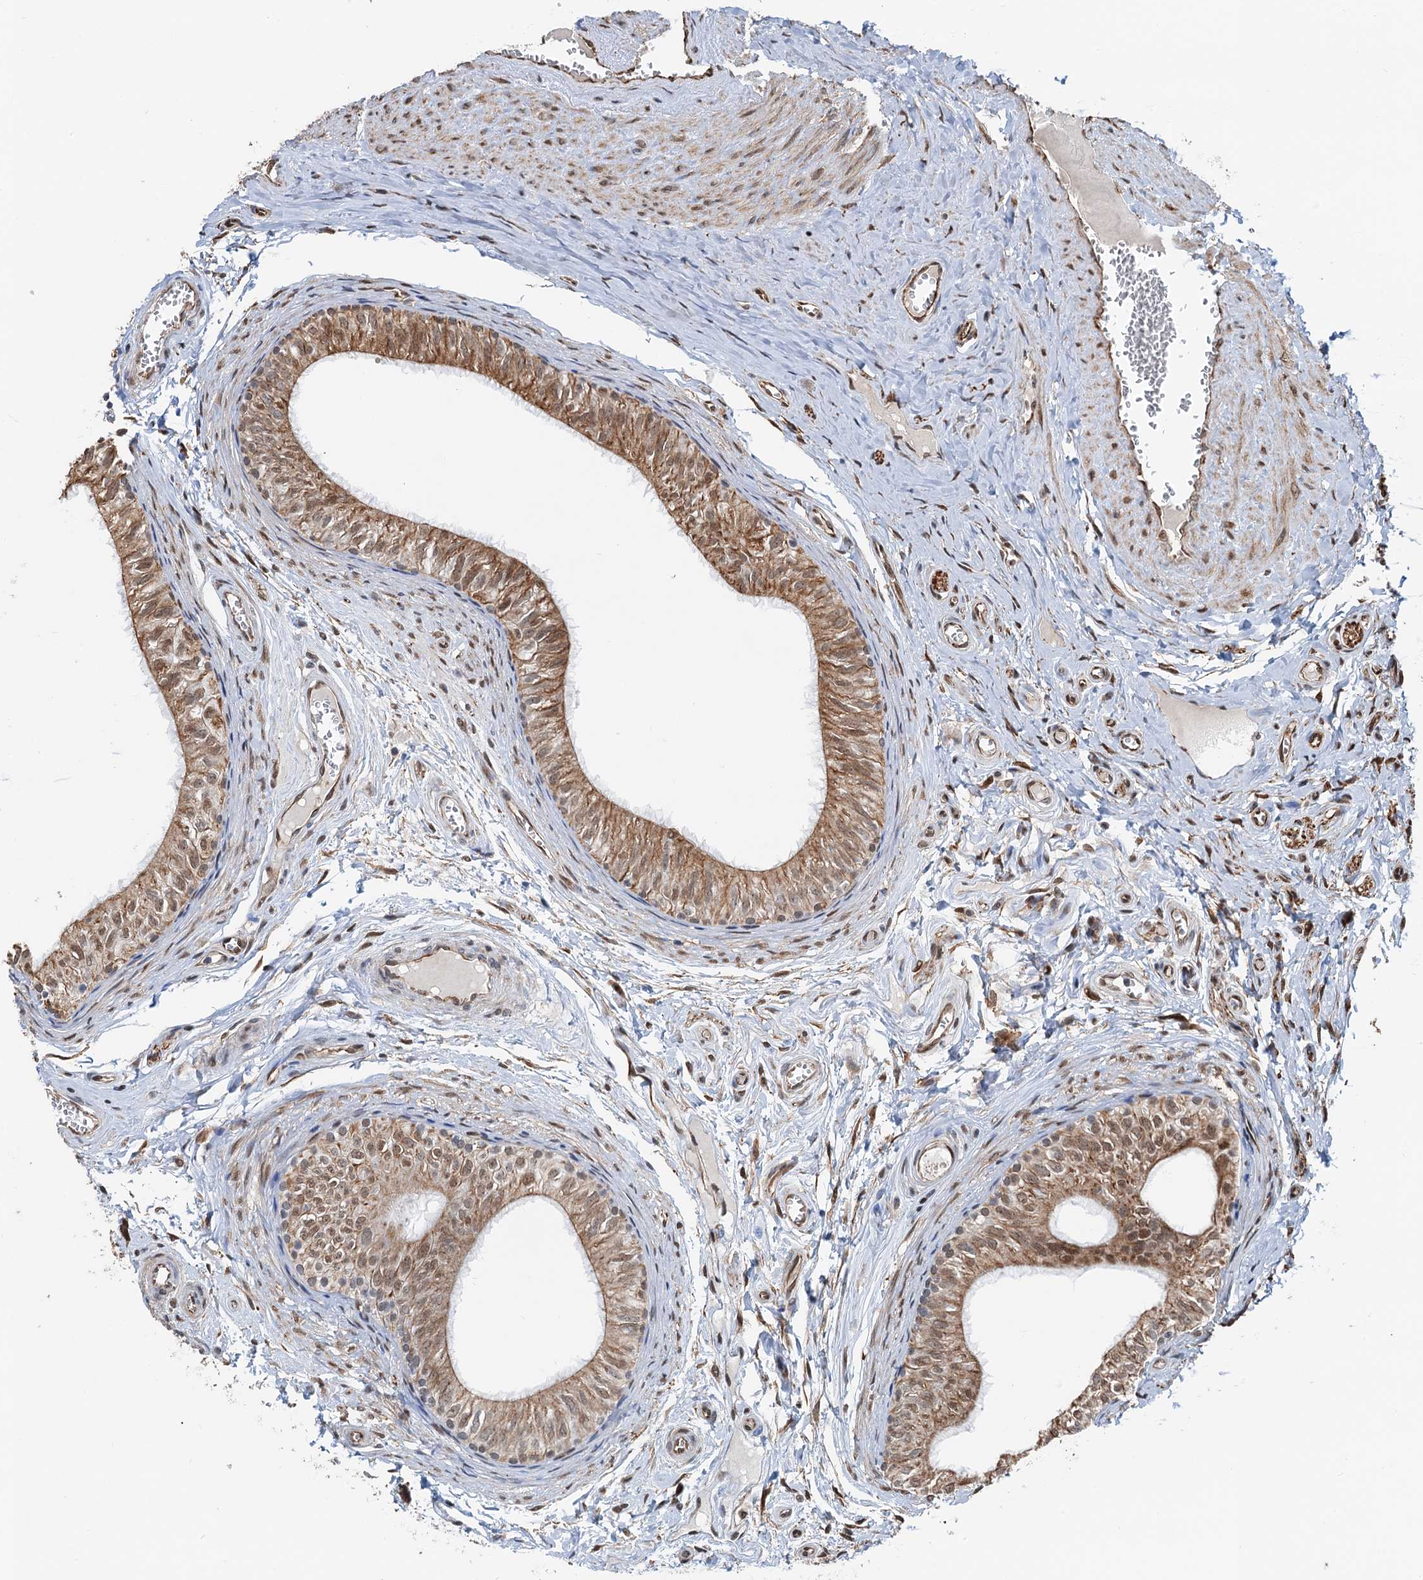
{"staining": {"intensity": "moderate", "quantity": ">75%", "location": "cytoplasmic/membranous,nuclear"}, "tissue": "epididymis", "cell_type": "Glandular cells", "image_type": "normal", "snomed": [{"axis": "morphology", "description": "Normal tissue, NOS"}, {"axis": "topography", "description": "Epididymis"}], "caption": "Glandular cells display moderate cytoplasmic/membranous,nuclear expression in approximately >75% of cells in benign epididymis. (DAB (3,3'-diaminobenzidine) IHC, brown staining for protein, blue staining for nuclei).", "gene": "CFDP1", "patient": {"sex": "male", "age": 42}}